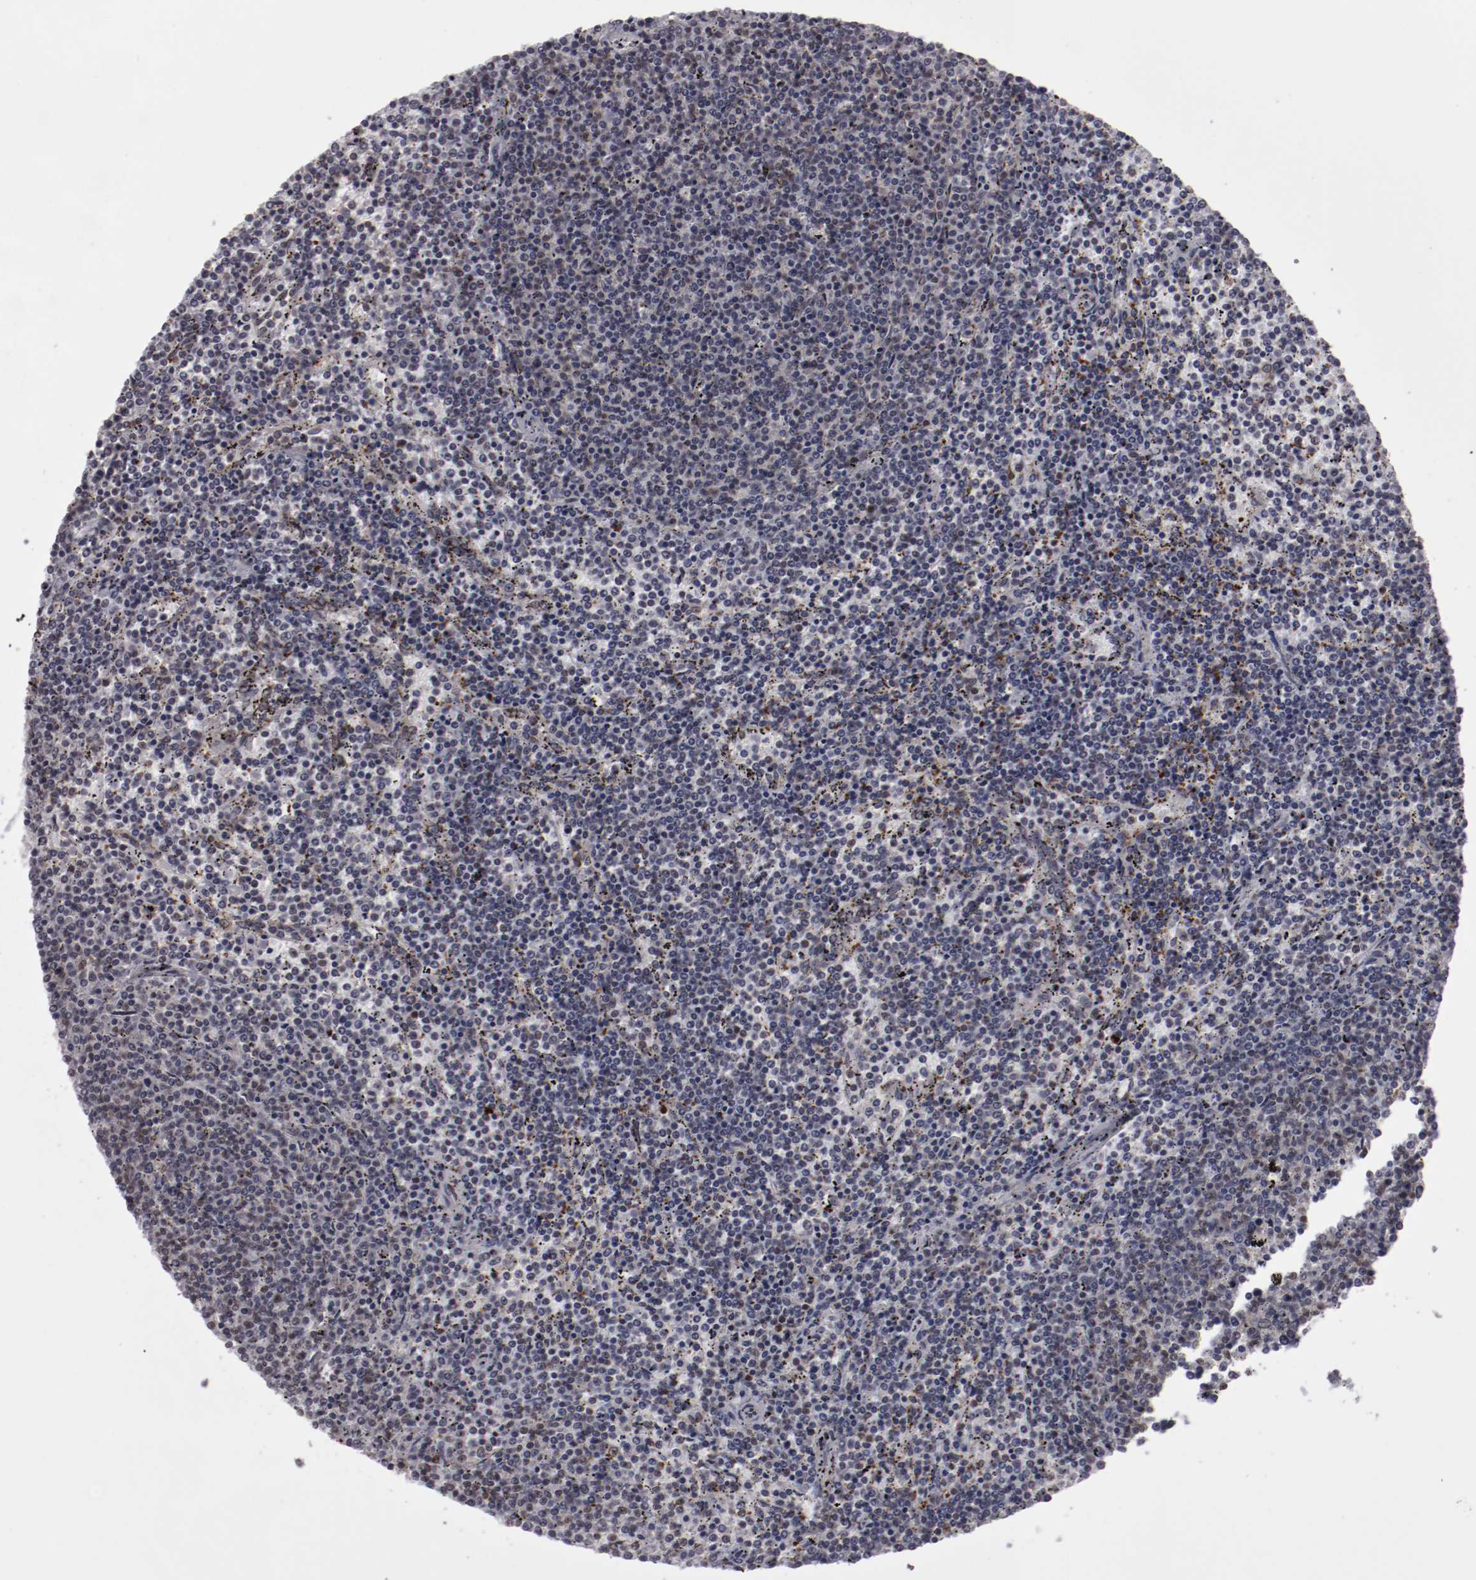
{"staining": {"intensity": "negative", "quantity": "none", "location": "none"}, "tissue": "lymphoma", "cell_type": "Tumor cells", "image_type": "cancer", "snomed": [{"axis": "morphology", "description": "Malignant lymphoma, non-Hodgkin's type, Low grade"}, {"axis": "topography", "description": "Spleen"}], "caption": "Immunohistochemistry (IHC) image of lymphoma stained for a protein (brown), which demonstrates no expression in tumor cells.", "gene": "LEF1", "patient": {"sex": "female", "age": 50}}